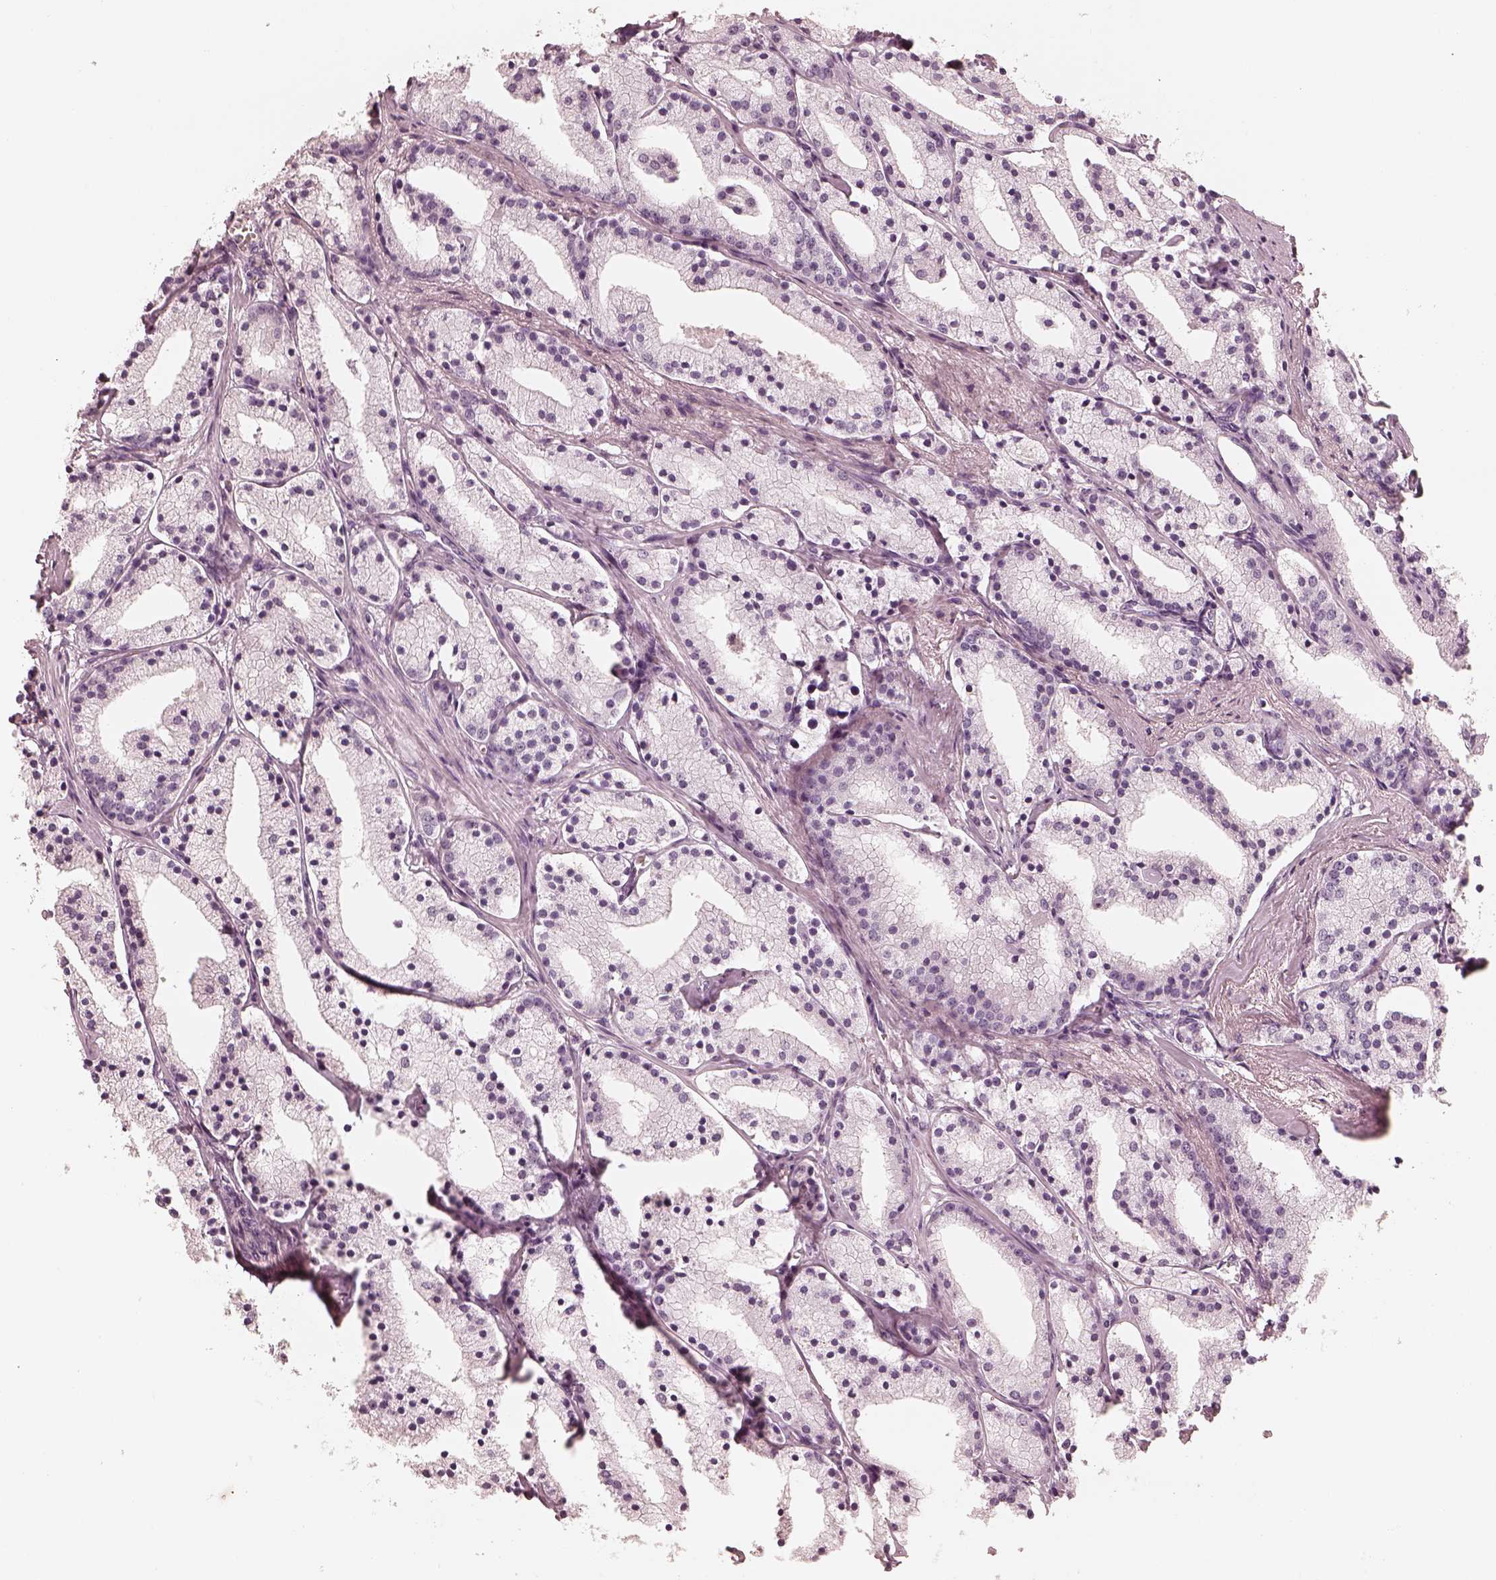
{"staining": {"intensity": "negative", "quantity": "none", "location": "none"}, "tissue": "prostate cancer", "cell_type": "Tumor cells", "image_type": "cancer", "snomed": [{"axis": "morphology", "description": "Adenocarcinoma, NOS"}, {"axis": "topography", "description": "Prostate"}], "caption": "This is an immunohistochemistry micrograph of prostate cancer. There is no expression in tumor cells.", "gene": "CALR3", "patient": {"sex": "male", "age": 69}}